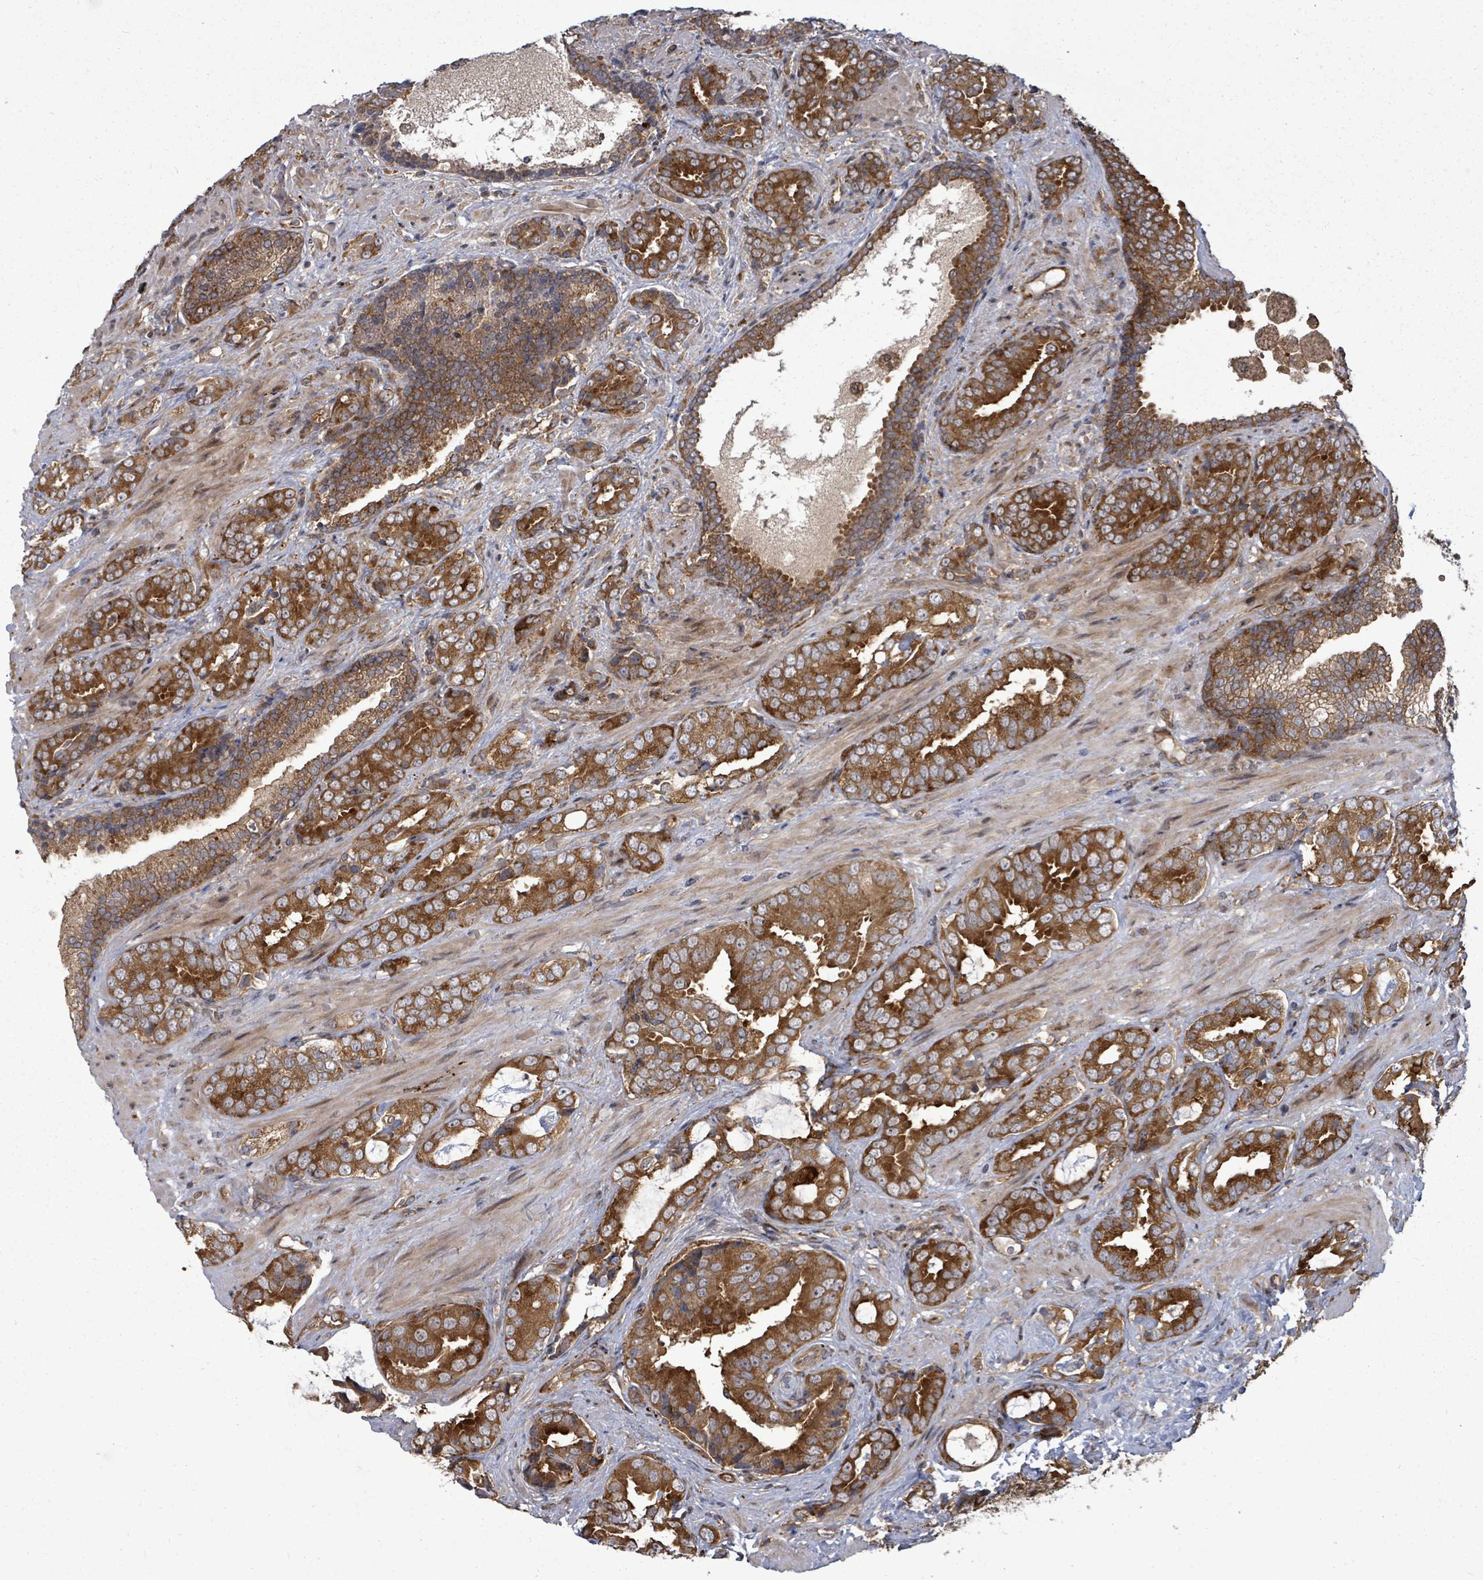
{"staining": {"intensity": "strong", "quantity": ">75%", "location": "cytoplasmic/membranous"}, "tissue": "prostate cancer", "cell_type": "Tumor cells", "image_type": "cancer", "snomed": [{"axis": "morphology", "description": "Adenocarcinoma, High grade"}, {"axis": "topography", "description": "Prostate"}], "caption": "Immunohistochemical staining of human prostate high-grade adenocarcinoma exhibits strong cytoplasmic/membranous protein positivity in approximately >75% of tumor cells.", "gene": "EIF3C", "patient": {"sex": "male", "age": 71}}